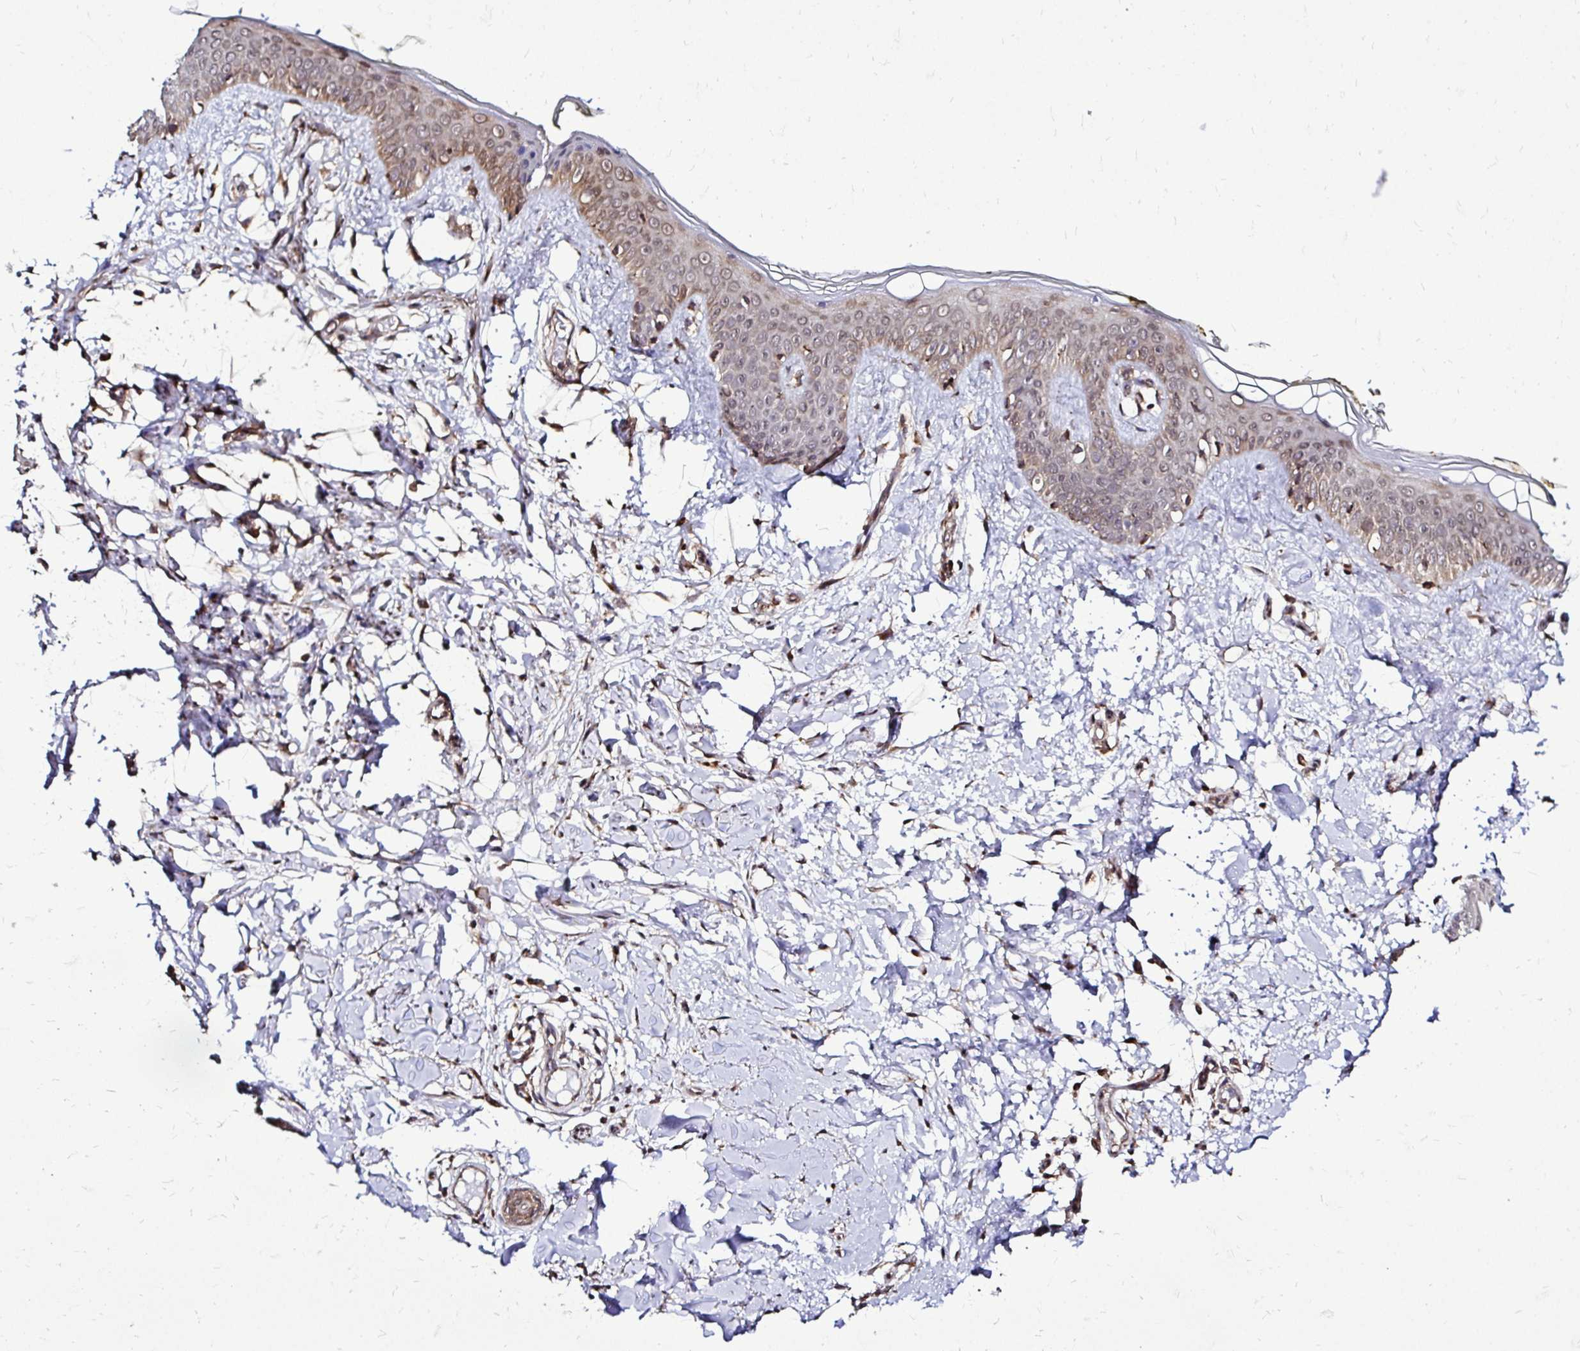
{"staining": {"intensity": "moderate", "quantity": ">75%", "location": "nuclear"}, "tissue": "skin", "cell_type": "Fibroblasts", "image_type": "normal", "snomed": [{"axis": "morphology", "description": "Normal tissue, NOS"}, {"axis": "topography", "description": "Skin"}], "caption": "A medium amount of moderate nuclear staining is present in approximately >75% of fibroblasts in unremarkable skin. The staining is performed using DAB (3,3'-diaminobenzidine) brown chromogen to label protein expression. The nuclei are counter-stained blue using hematoxylin.", "gene": "FMR1", "patient": {"sex": "female", "age": 34}}